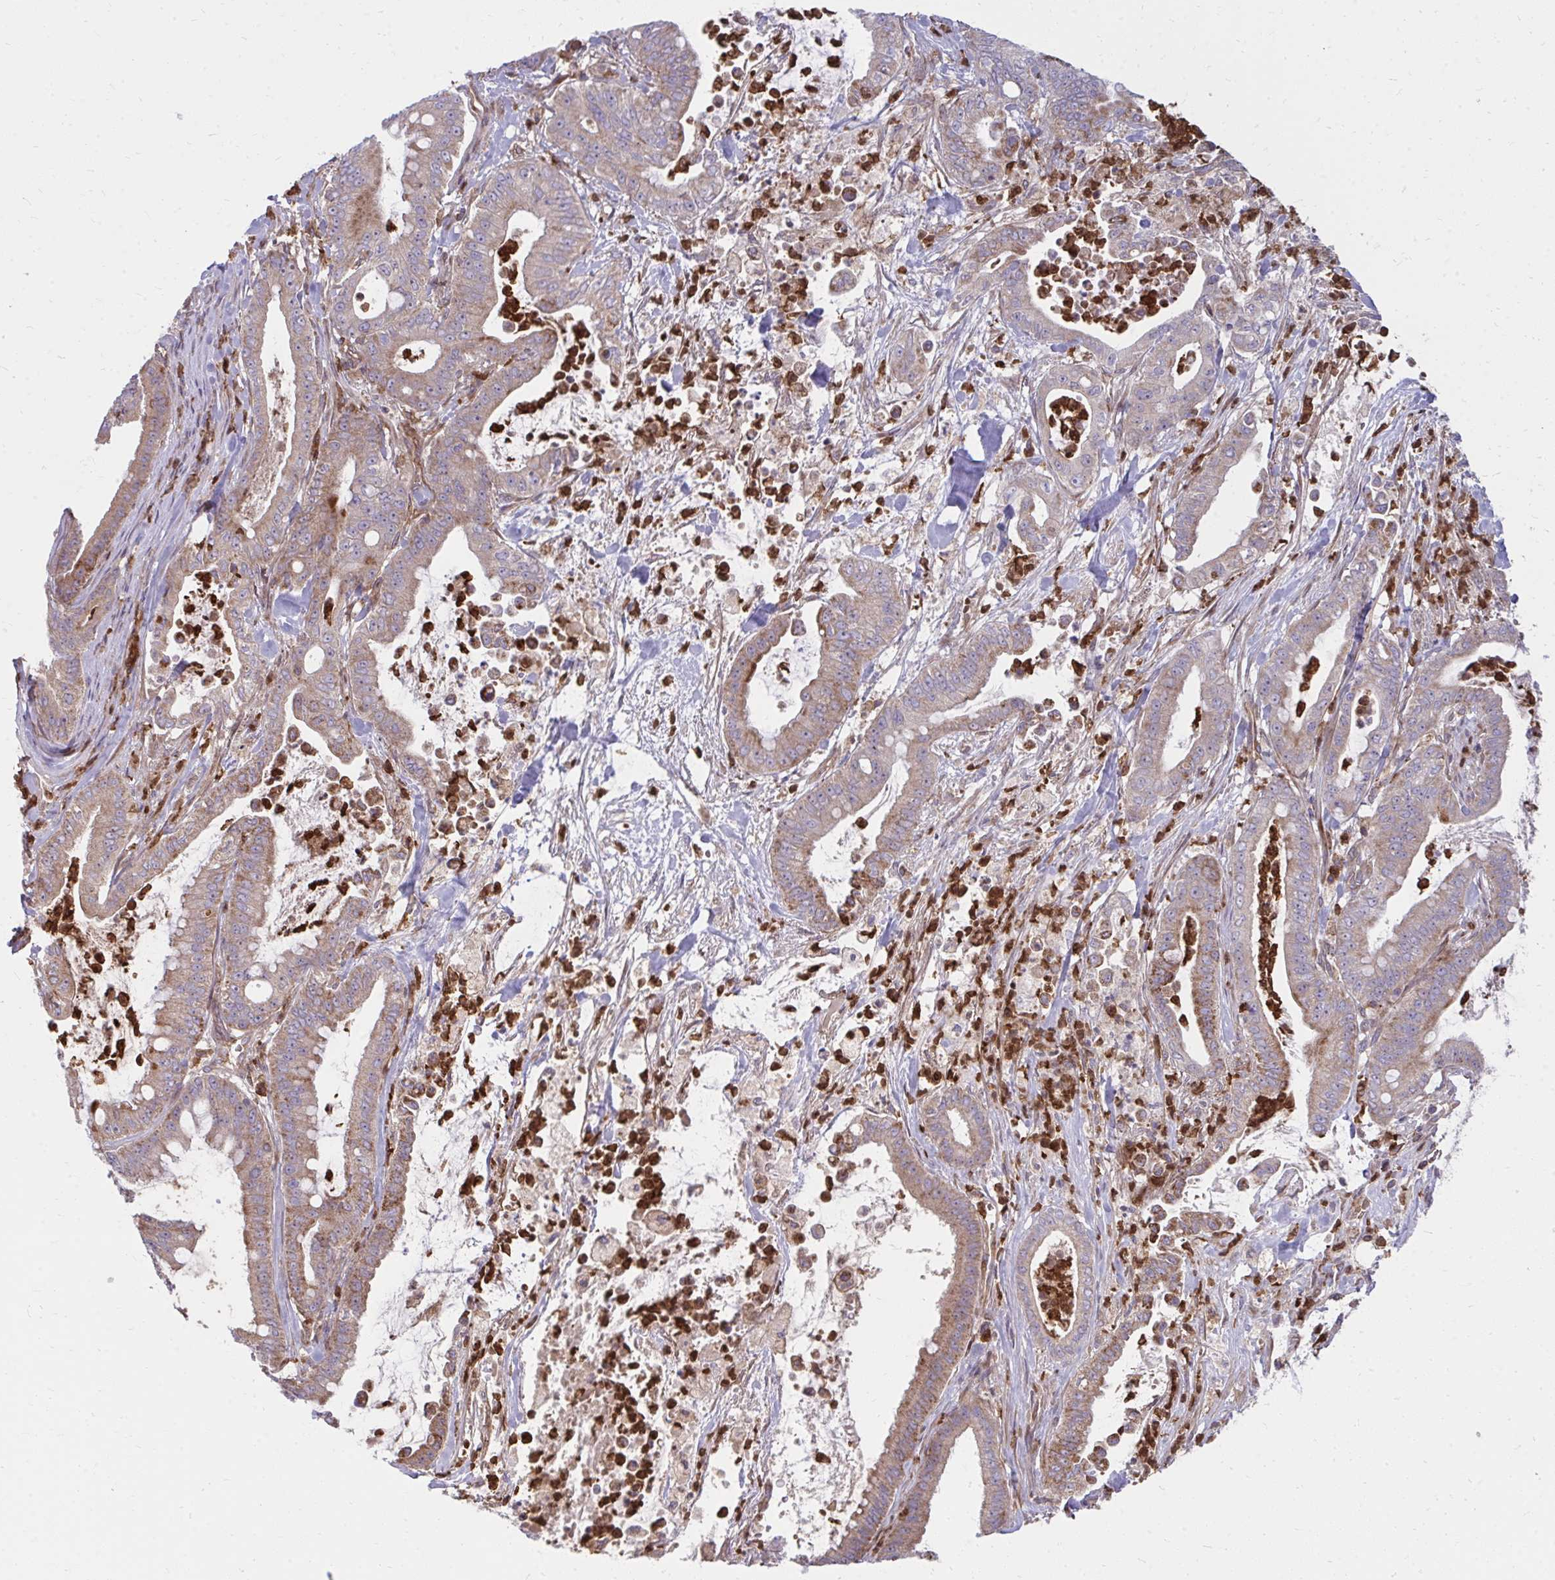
{"staining": {"intensity": "weak", "quantity": ">75%", "location": "cytoplasmic/membranous"}, "tissue": "pancreatic cancer", "cell_type": "Tumor cells", "image_type": "cancer", "snomed": [{"axis": "morphology", "description": "Adenocarcinoma, NOS"}, {"axis": "topography", "description": "Pancreas"}], "caption": "Immunohistochemistry (IHC) histopathology image of human adenocarcinoma (pancreatic) stained for a protein (brown), which shows low levels of weak cytoplasmic/membranous staining in about >75% of tumor cells.", "gene": "ASAP1", "patient": {"sex": "male", "age": 71}}